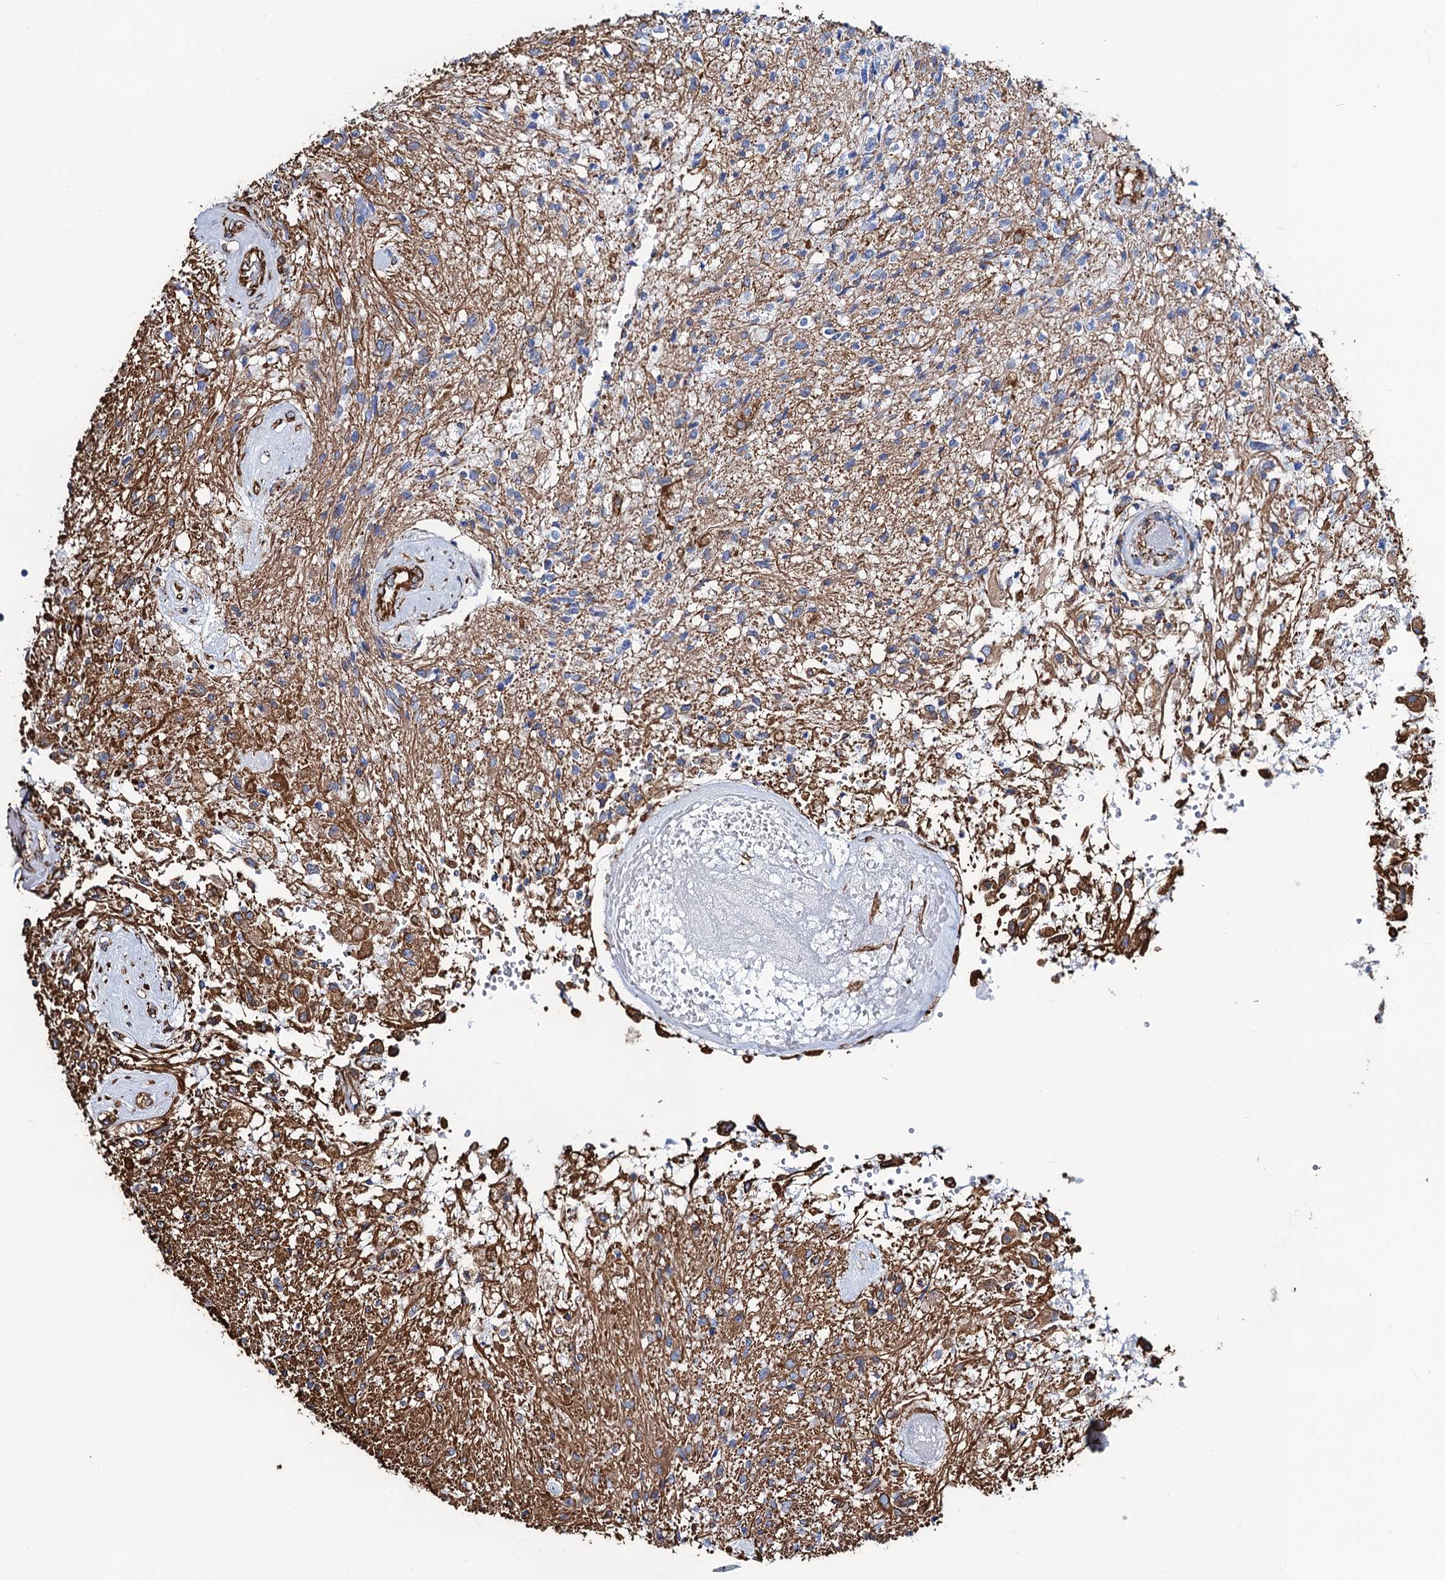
{"staining": {"intensity": "moderate", "quantity": "<25%", "location": "cytoplasmic/membranous"}, "tissue": "glioma", "cell_type": "Tumor cells", "image_type": "cancer", "snomed": [{"axis": "morphology", "description": "Glioma, malignant, High grade"}, {"axis": "topography", "description": "Brain"}], "caption": "Glioma tissue displays moderate cytoplasmic/membranous staining in approximately <25% of tumor cells, visualized by immunohistochemistry.", "gene": "PGM2", "patient": {"sex": "male", "age": 56}}